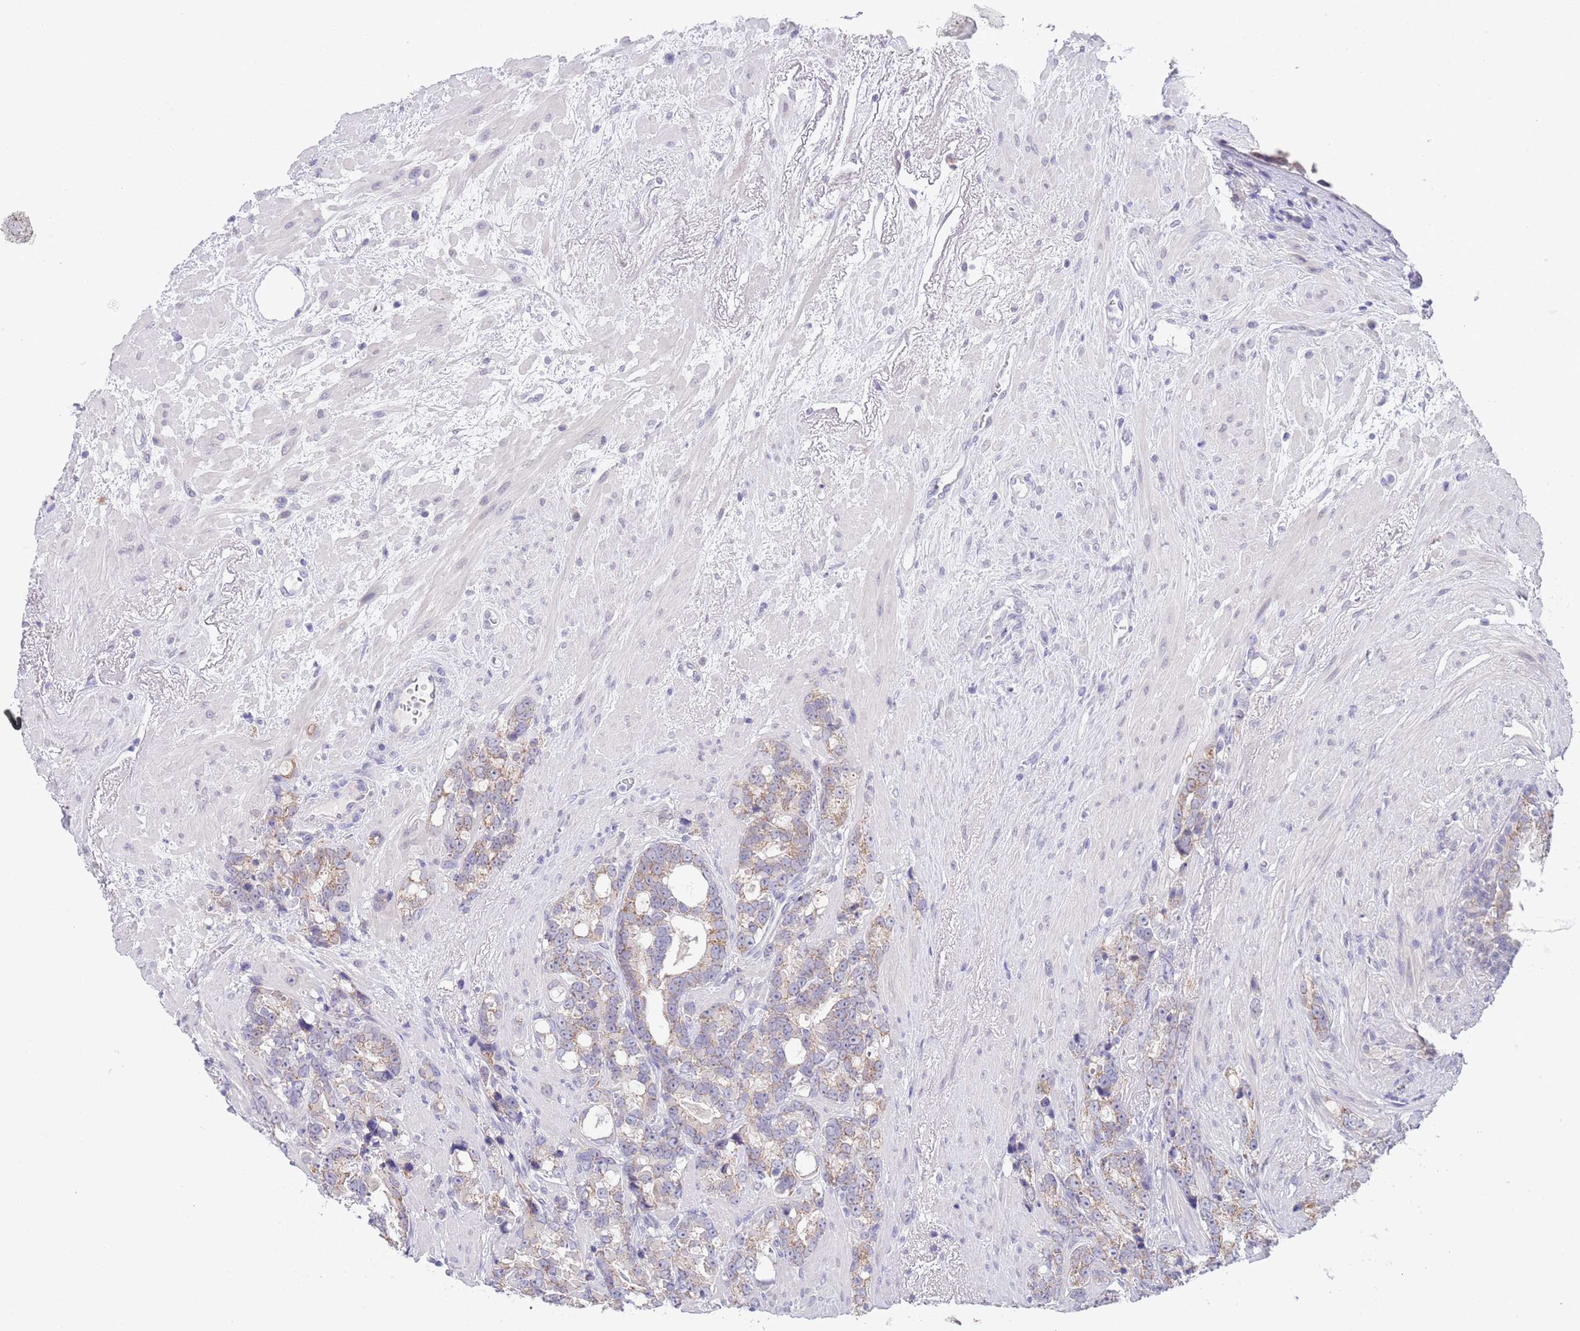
{"staining": {"intensity": "weak", "quantity": "25%-75%", "location": "cytoplasmic/membranous"}, "tissue": "prostate cancer", "cell_type": "Tumor cells", "image_type": "cancer", "snomed": [{"axis": "morphology", "description": "Adenocarcinoma, High grade"}, {"axis": "topography", "description": "Prostate"}], "caption": "The micrograph demonstrates staining of prostate high-grade adenocarcinoma, revealing weak cytoplasmic/membranous protein expression (brown color) within tumor cells. Nuclei are stained in blue.", "gene": "SPIRE2", "patient": {"sex": "male", "age": 74}}